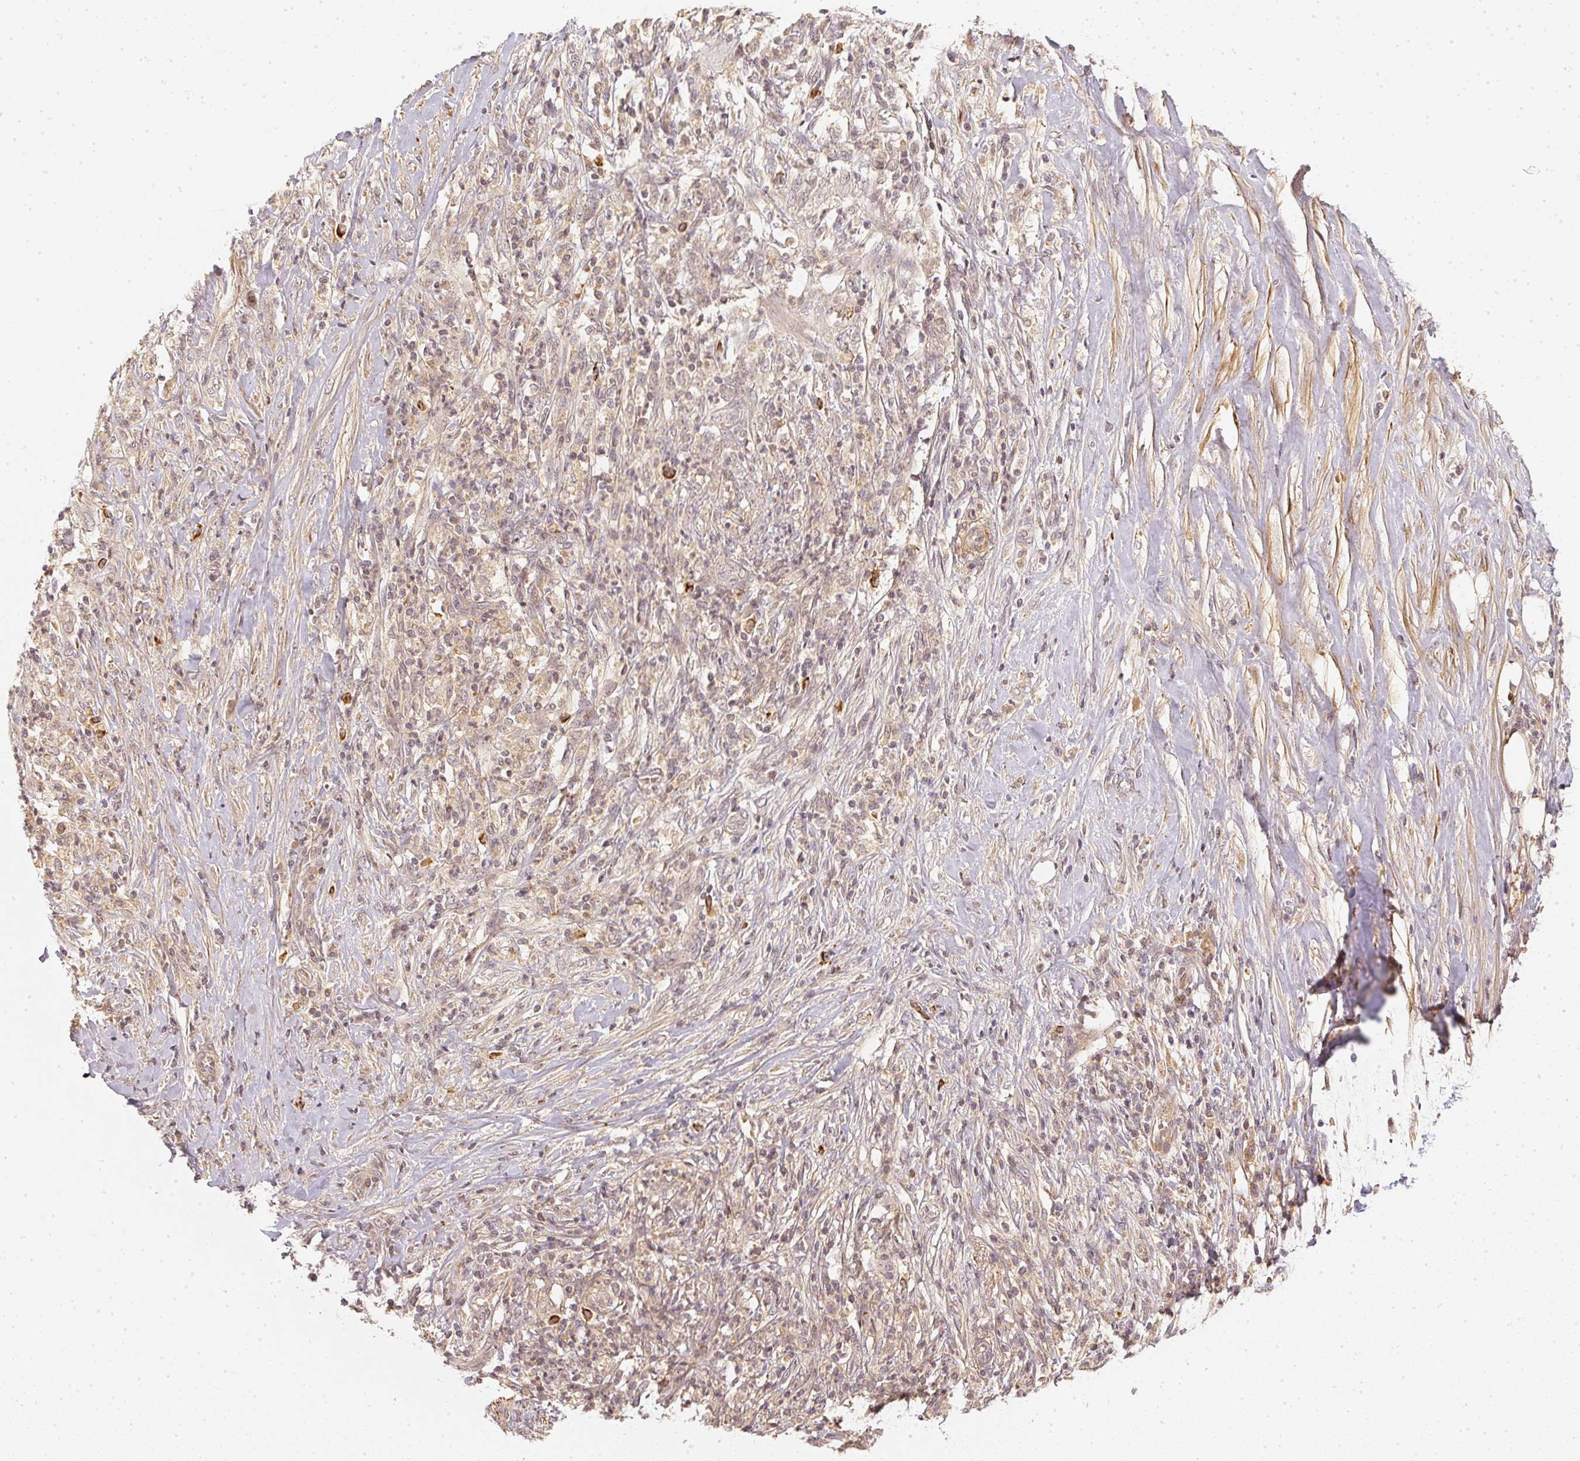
{"staining": {"intensity": "negative", "quantity": "none", "location": "none"}, "tissue": "pancreatic cancer", "cell_type": "Tumor cells", "image_type": "cancer", "snomed": [{"axis": "morphology", "description": "Normal tissue, NOS"}, {"axis": "morphology", "description": "Inflammation, NOS"}, {"axis": "morphology", "description": "Adenocarcinoma, NOS"}, {"axis": "topography", "description": "Pancreas"}], "caption": "A micrograph of pancreatic cancer (adenocarcinoma) stained for a protein displays no brown staining in tumor cells. The staining is performed using DAB brown chromogen with nuclei counter-stained in using hematoxylin.", "gene": "SERPINE1", "patient": {"sex": "male", "age": 57}}